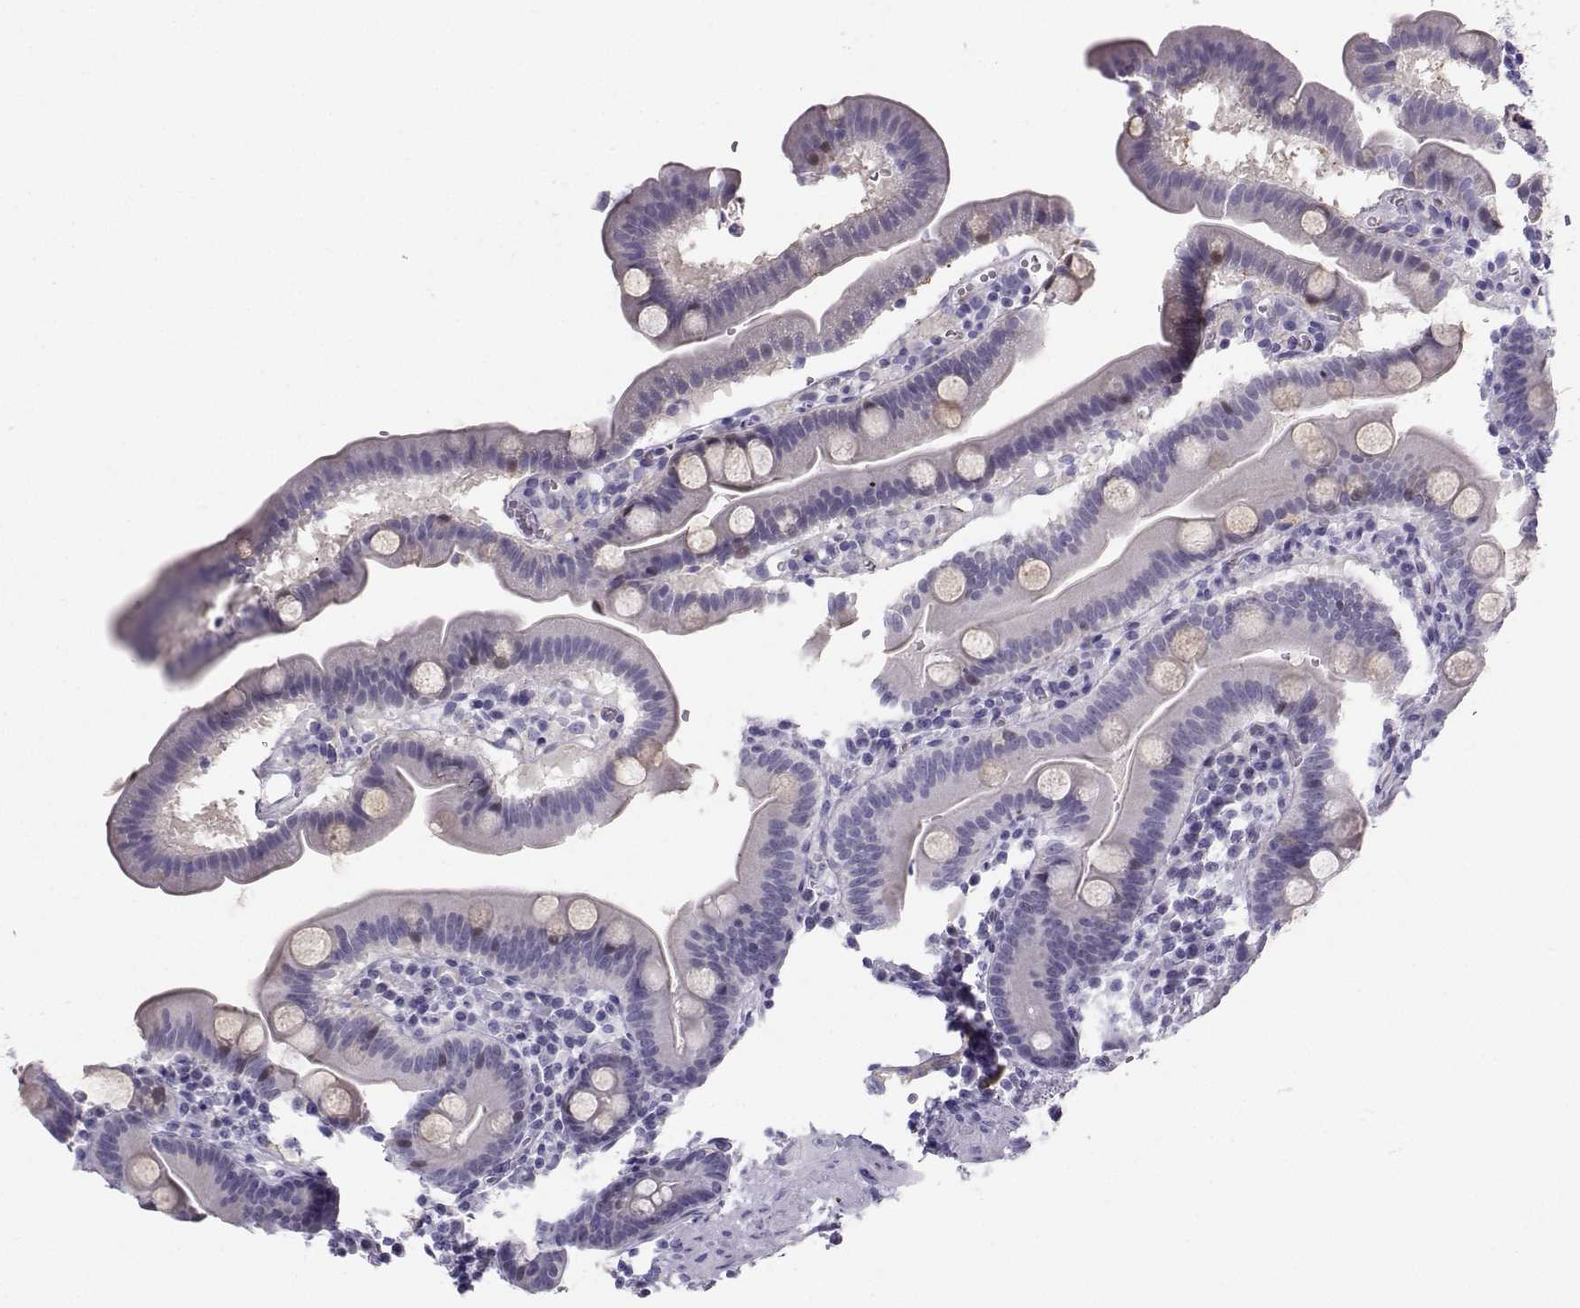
{"staining": {"intensity": "negative", "quantity": "none", "location": "none"}, "tissue": "duodenum", "cell_type": "Glandular cells", "image_type": "normal", "snomed": [{"axis": "morphology", "description": "Normal tissue, NOS"}, {"axis": "topography", "description": "Duodenum"}], "caption": "Immunohistochemical staining of benign duodenum displays no significant staining in glandular cells.", "gene": "IQCD", "patient": {"sex": "male", "age": 59}}